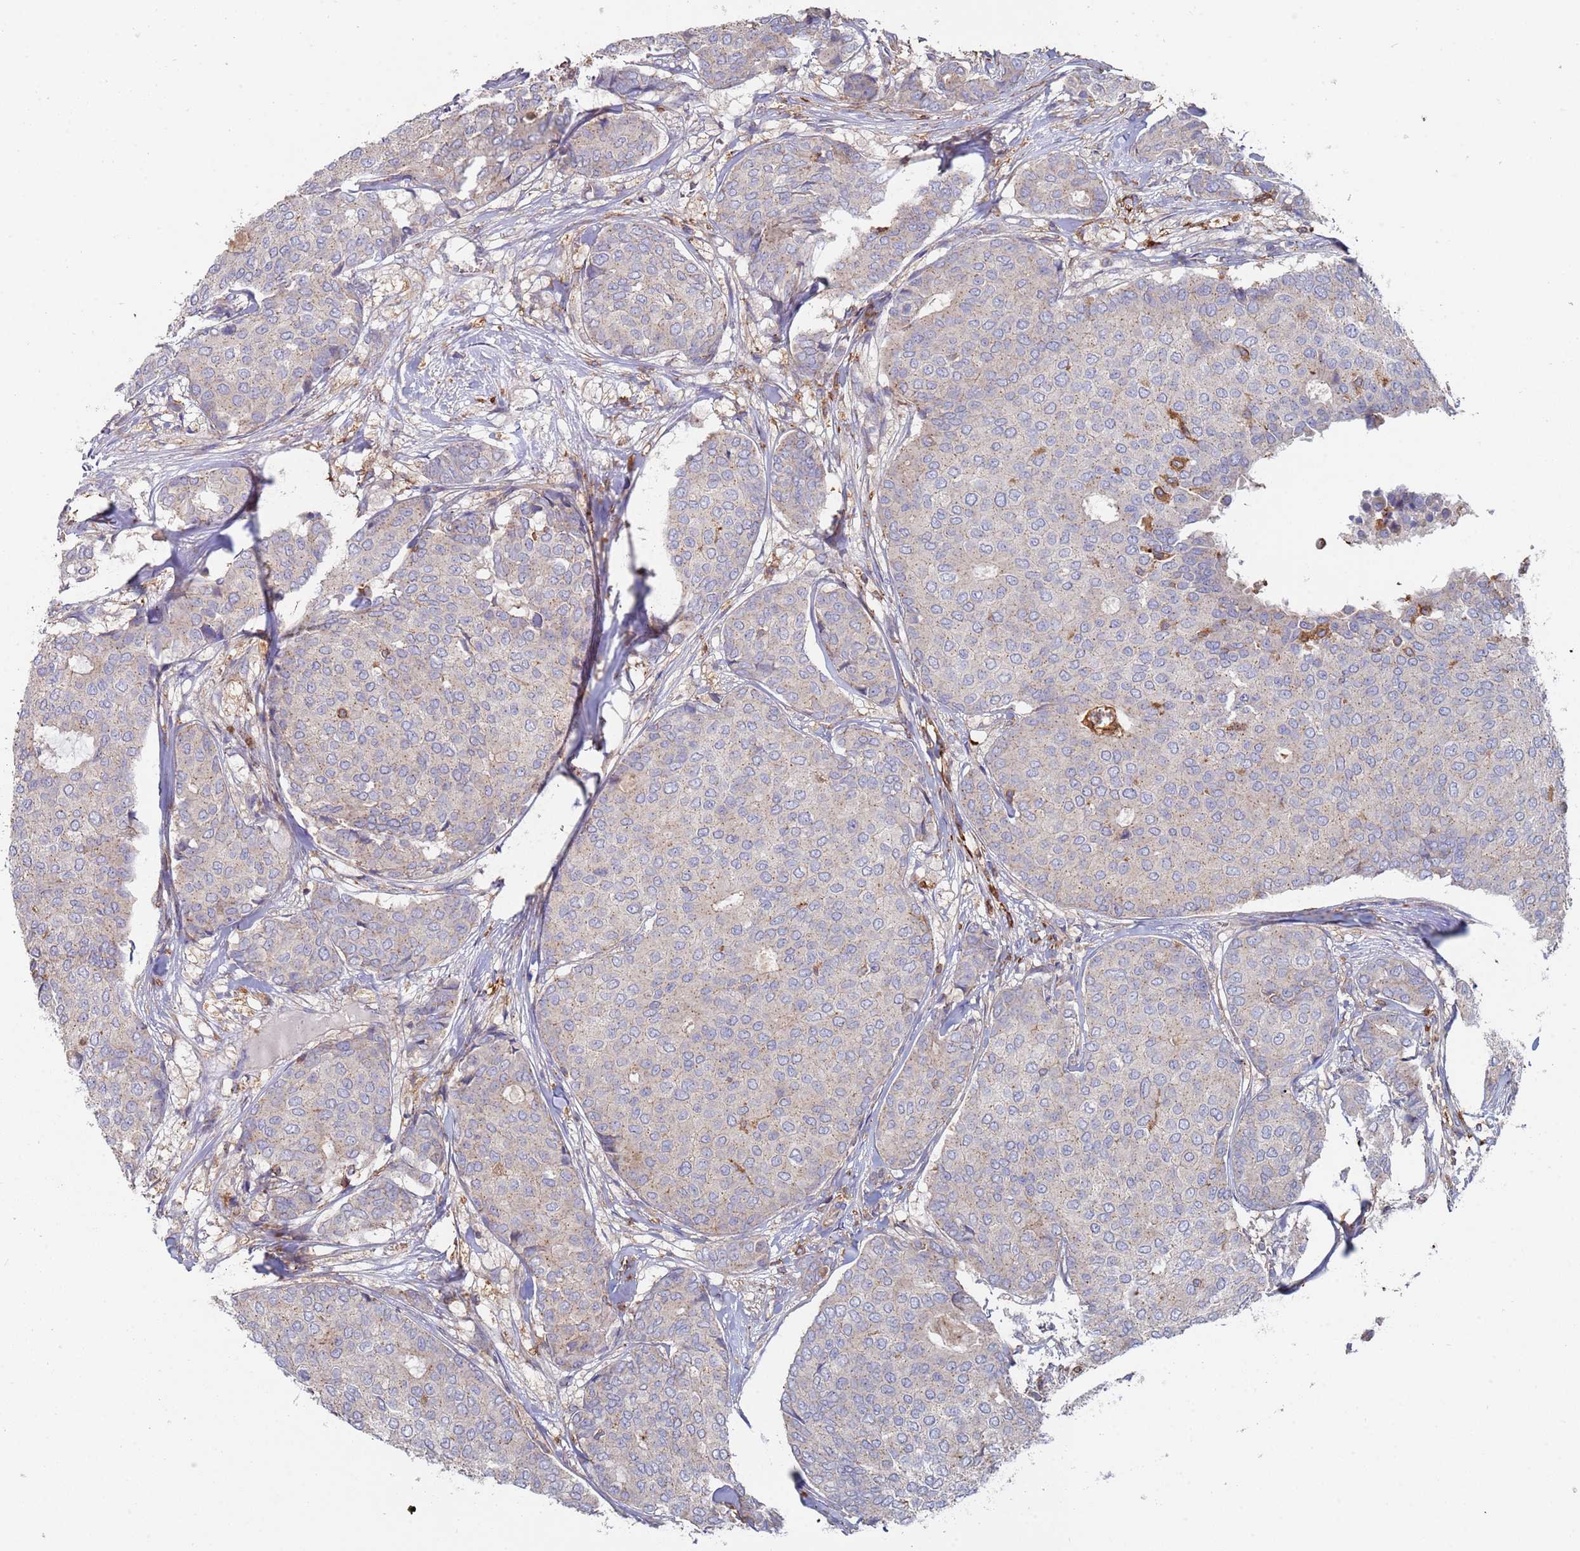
{"staining": {"intensity": "negative", "quantity": "none", "location": "none"}, "tissue": "breast cancer", "cell_type": "Tumor cells", "image_type": "cancer", "snomed": [{"axis": "morphology", "description": "Duct carcinoma"}, {"axis": "topography", "description": "Breast"}], "caption": "Immunohistochemical staining of breast cancer (intraductal carcinoma) reveals no significant staining in tumor cells.", "gene": "MALRD1", "patient": {"sex": "female", "age": 75}}